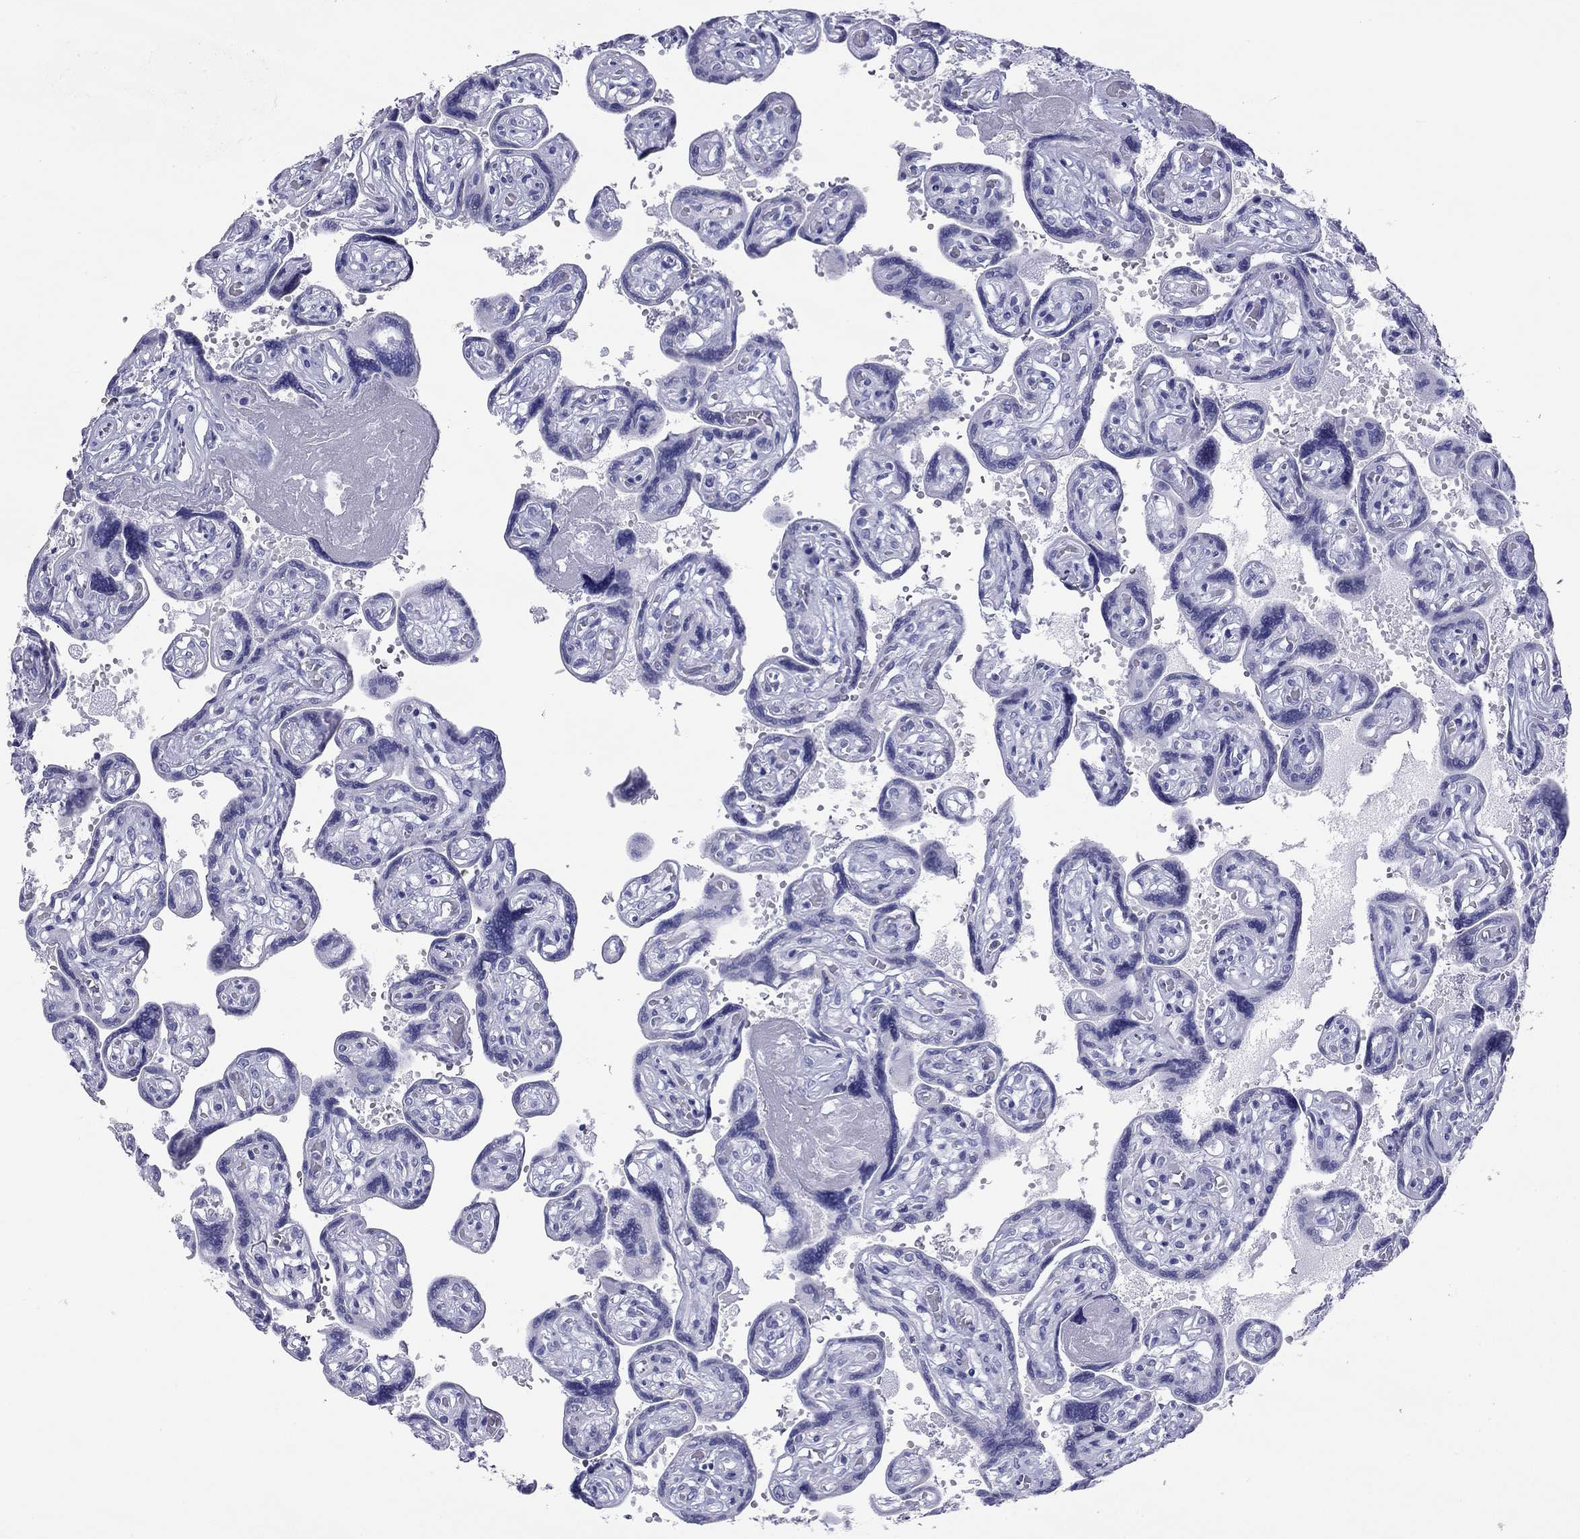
{"staining": {"intensity": "negative", "quantity": "none", "location": "none"}, "tissue": "placenta", "cell_type": "Decidual cells", "image_type": "normal", "snomed": [{"axis": "morphology", "description": "Normal tissue, NOS"}, {"axis": "topography", "description": "Placenta"}], "caption": "IHC of benign human placenta displays no expression in decidual cells.", "gene": "DPY19L2", "patient": {"sex": "female", "age": 32}}